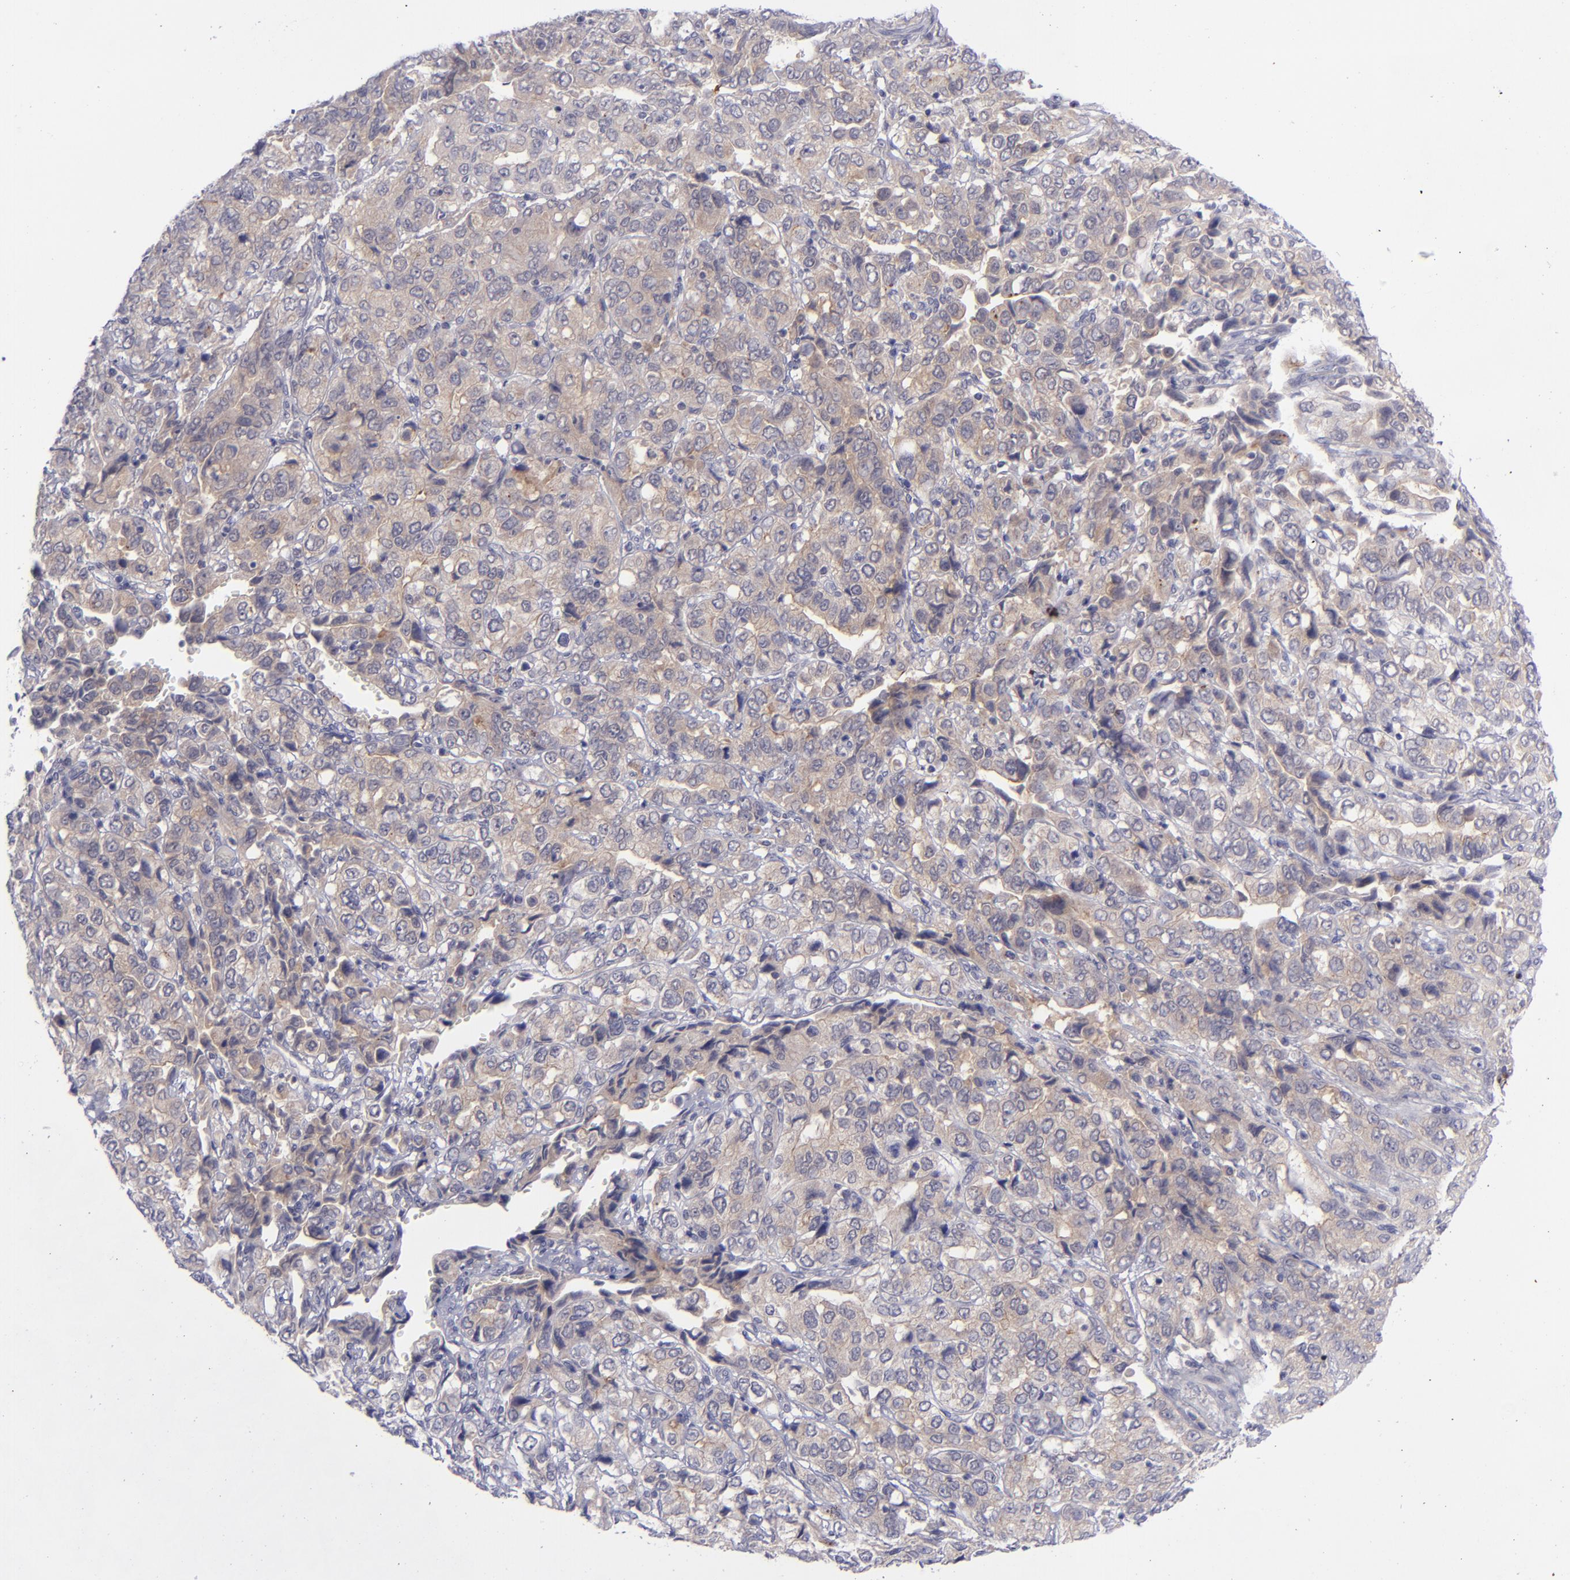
{"staining": {"intensity": "weak", "quantity": "25%-75%", "location": "cytoplasmic/membranous"}, "tissue": "stomach cancer", "cell_type": "Tumor cells", "image_type": "cancer", "snomed": [{"axis": "morphology", "description": "Adenocarcinoma, NOS"}, {"axis": "topography", "description": "Stomach, upper"}], "caption": "Immunohistochemical staining of stomach adenocarcinoma shows low levels of weak cytoplasmic/membranous protein positivity in approximately 25%-75% of tumor cells.", "gene": "EVPL", "patient": {"sex": "male", "age": 76}}